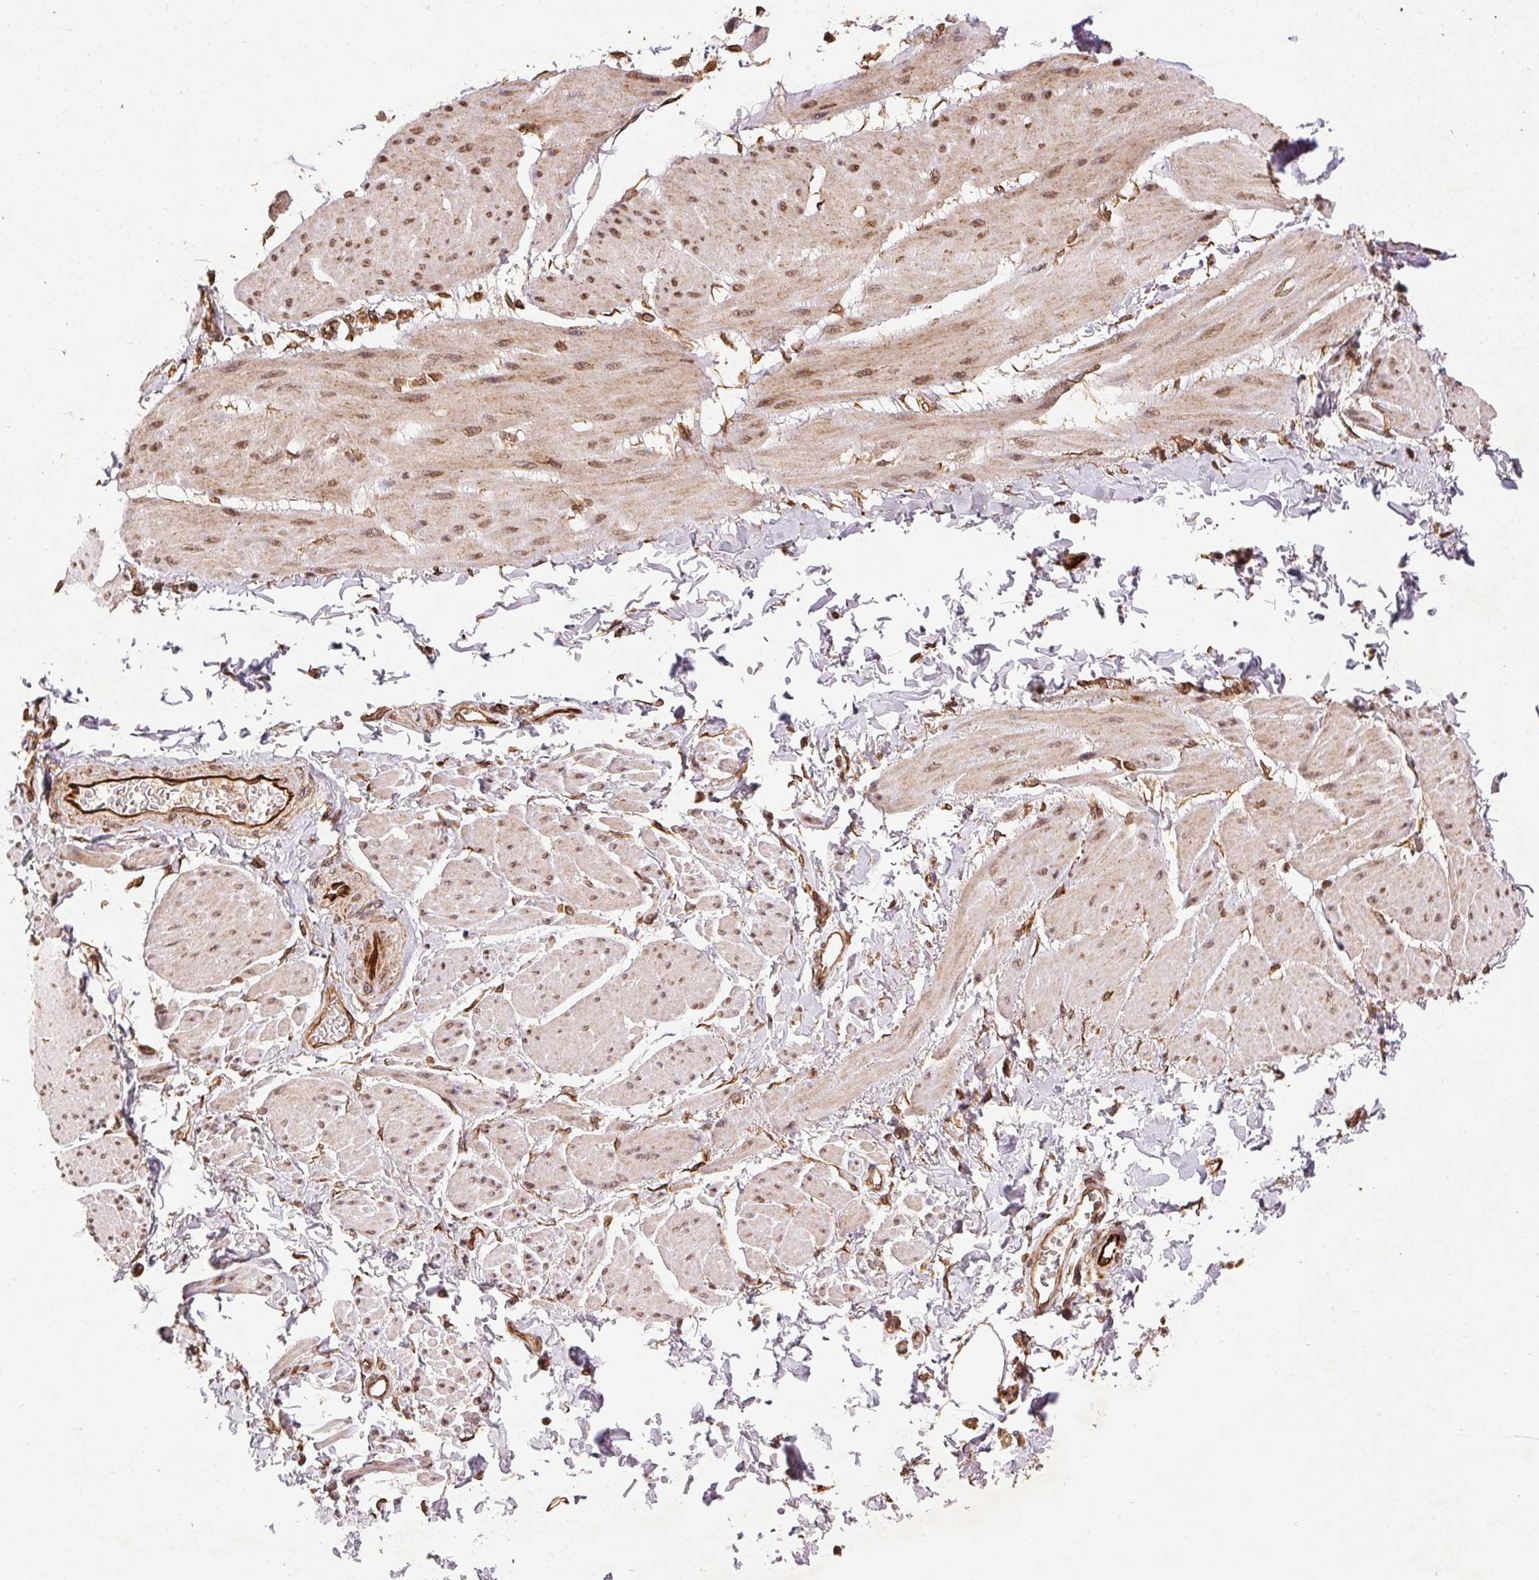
{"staining": {"intensity": "weak", "quantity": "25%-75%", "location": "cytoplasmic/membranous"}, "tissue": "adipose tissue", "cell_type": "Adipocytes", "image_type": "normal", "snomed": [{"axis": "morphology", "description": "Normal tissue, NOS"}, {"axis": "topography", "description": "Prostate"}, {"axis": "topography", "description": "Peripheral nerve tissue"}], "caption": "Human adipose tissue stained with a brown dye reveals weak cytoplasmic/membranous positive expression in approximately 25%-75% of adipocytes.", "gene": "SPRED2", "patient": {"sex": "male", "age": 55}}